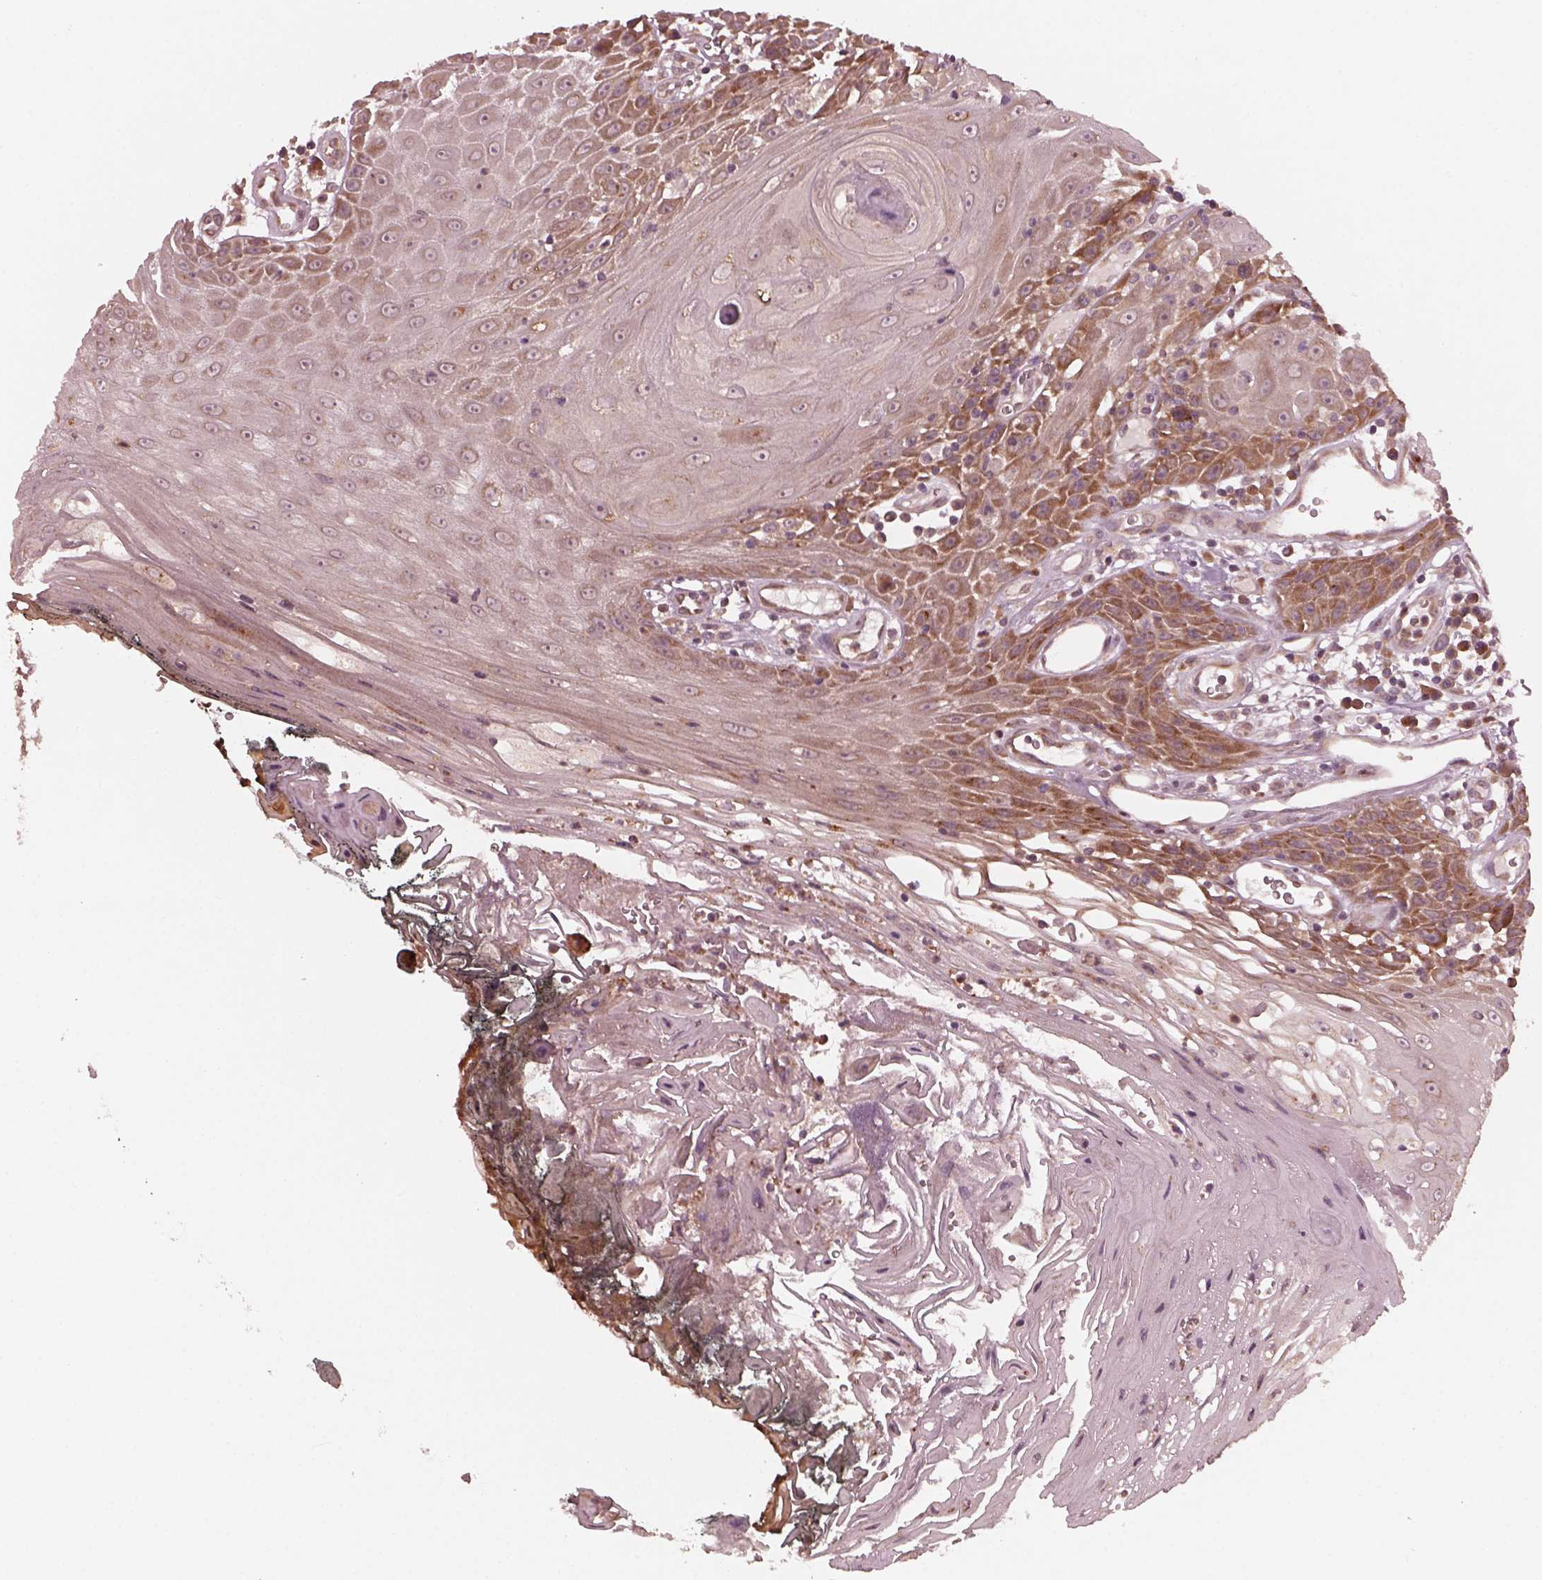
{"staining": {"intensity": "moderate", "quantity": "<25%", "location": "cytoplasmic/membranous"}, "tissue": "head and neck cancer", "cell_type": "Tumor cells", "image_type": "cancer", "snomed": [{"axis": "morphology", "description": "Squamous cell carcinoma, NOS"}, {"axis": "topography", "description": "Head-Neck"}], "caption": "Tumor cells reveal low levels of moderate cytoplasmic/membranous expression in approximately <25% of cells in human head and neck squamous cell carcinoma.", "gene": "FAF2", "patient": {"sex": "male", "age": 52}}